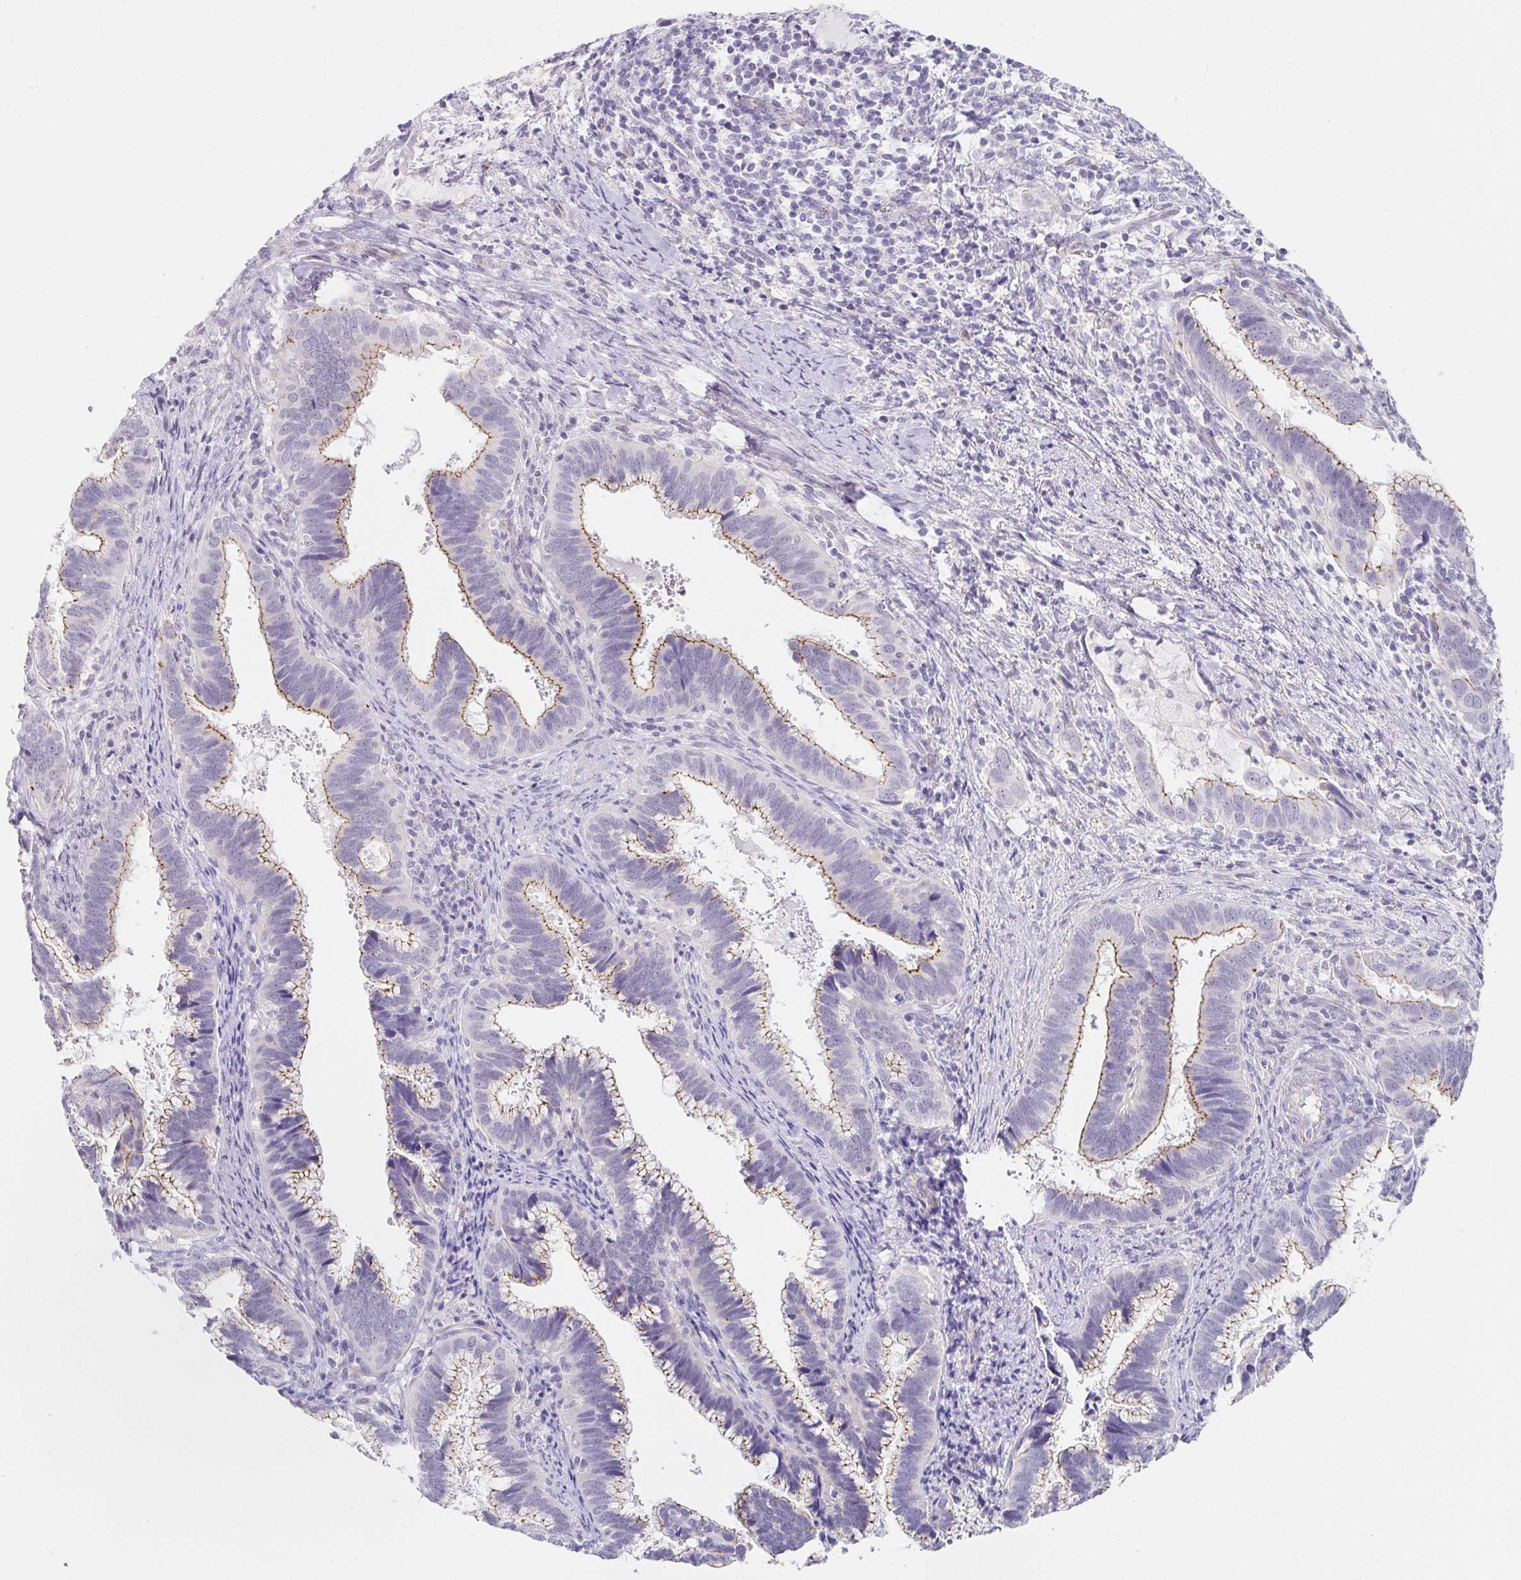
{"staining": {"intensity": "moderate", "quantity": "25%-75%", "location": "cytoplasmic/membranous"}, "tissue": "cervical cancer", "cell_type": "Tumor cells", "image_type": "cancer", "snomed": [{"axis": "morphology", "description": "Adenocarcinoma, NOS"}, {"axis": "topography", "description": "Cervix"}], "caption": "Human adenocarcinoma (cervical) stained with a brown dye shows moderate cytoplasmic/membranous positive positivity in approximately 25%-75% of tumor cells.", "gene": "PDX1", "patient": {"sex": "female", "age": 56}}